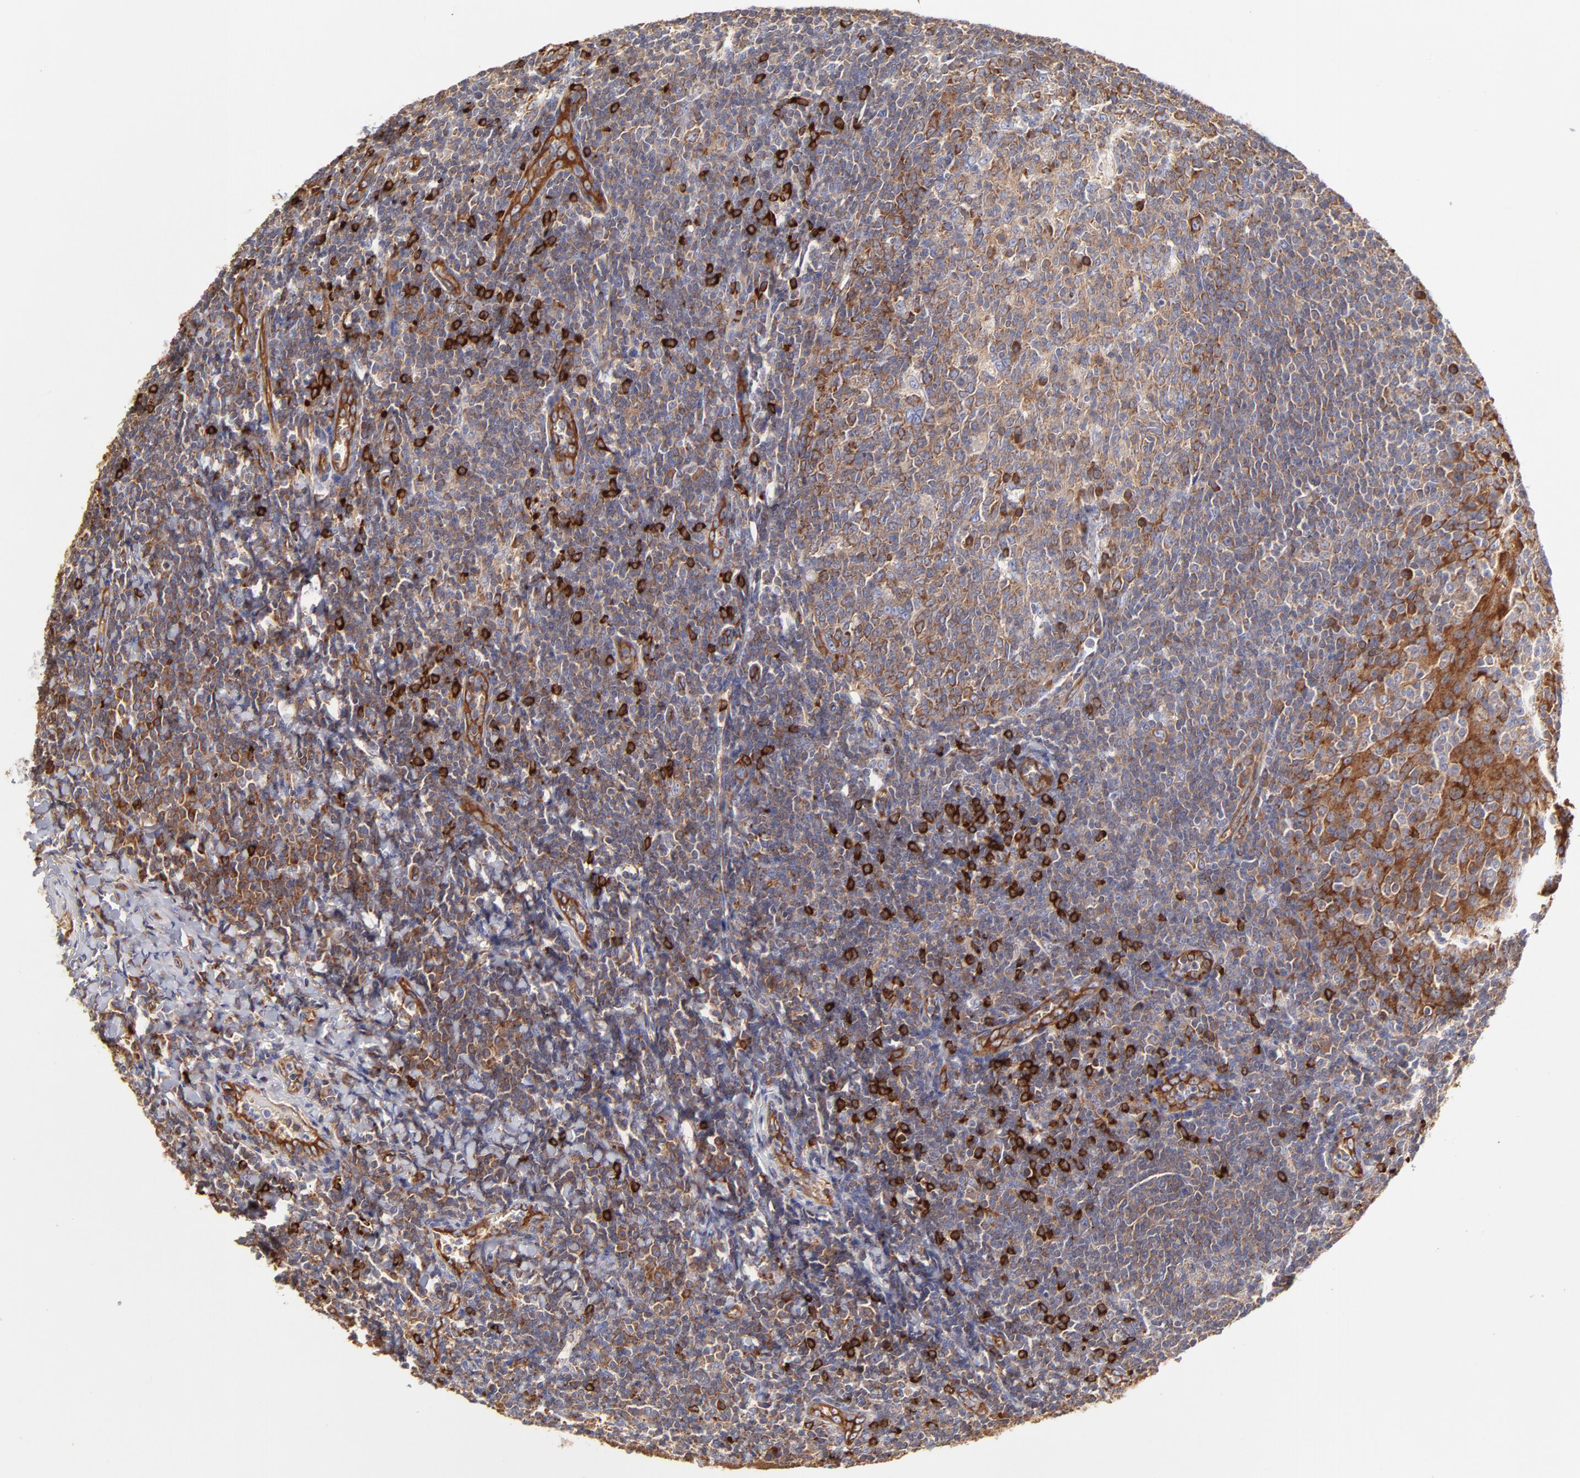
{"staining": {"intensity": "weak", "quantity": ">75%", "location": "cytoplasmic/membranous"}, "tissue": "tonsil", "cell_type": "Germinal center cells", "image_type": "normal", "snomed": [{"axis": "morphology", "description": "Normal tissue, NOS"}, {"axis": "topography", "description": "Tonsil"}], "caption": "Weak cytoplasmic/membranous protein positivity is present in about >75% of germinal center cells in tonsil. The staining was performed using DAB (3,3'-diaminobenzidine) to visualize the protein expression in brown, while the nuclei were stained in blue with hematoxylin (Magnification: 20x).", "gene": "CD2AP", "patient": {"sex": "male", "age": 31}}